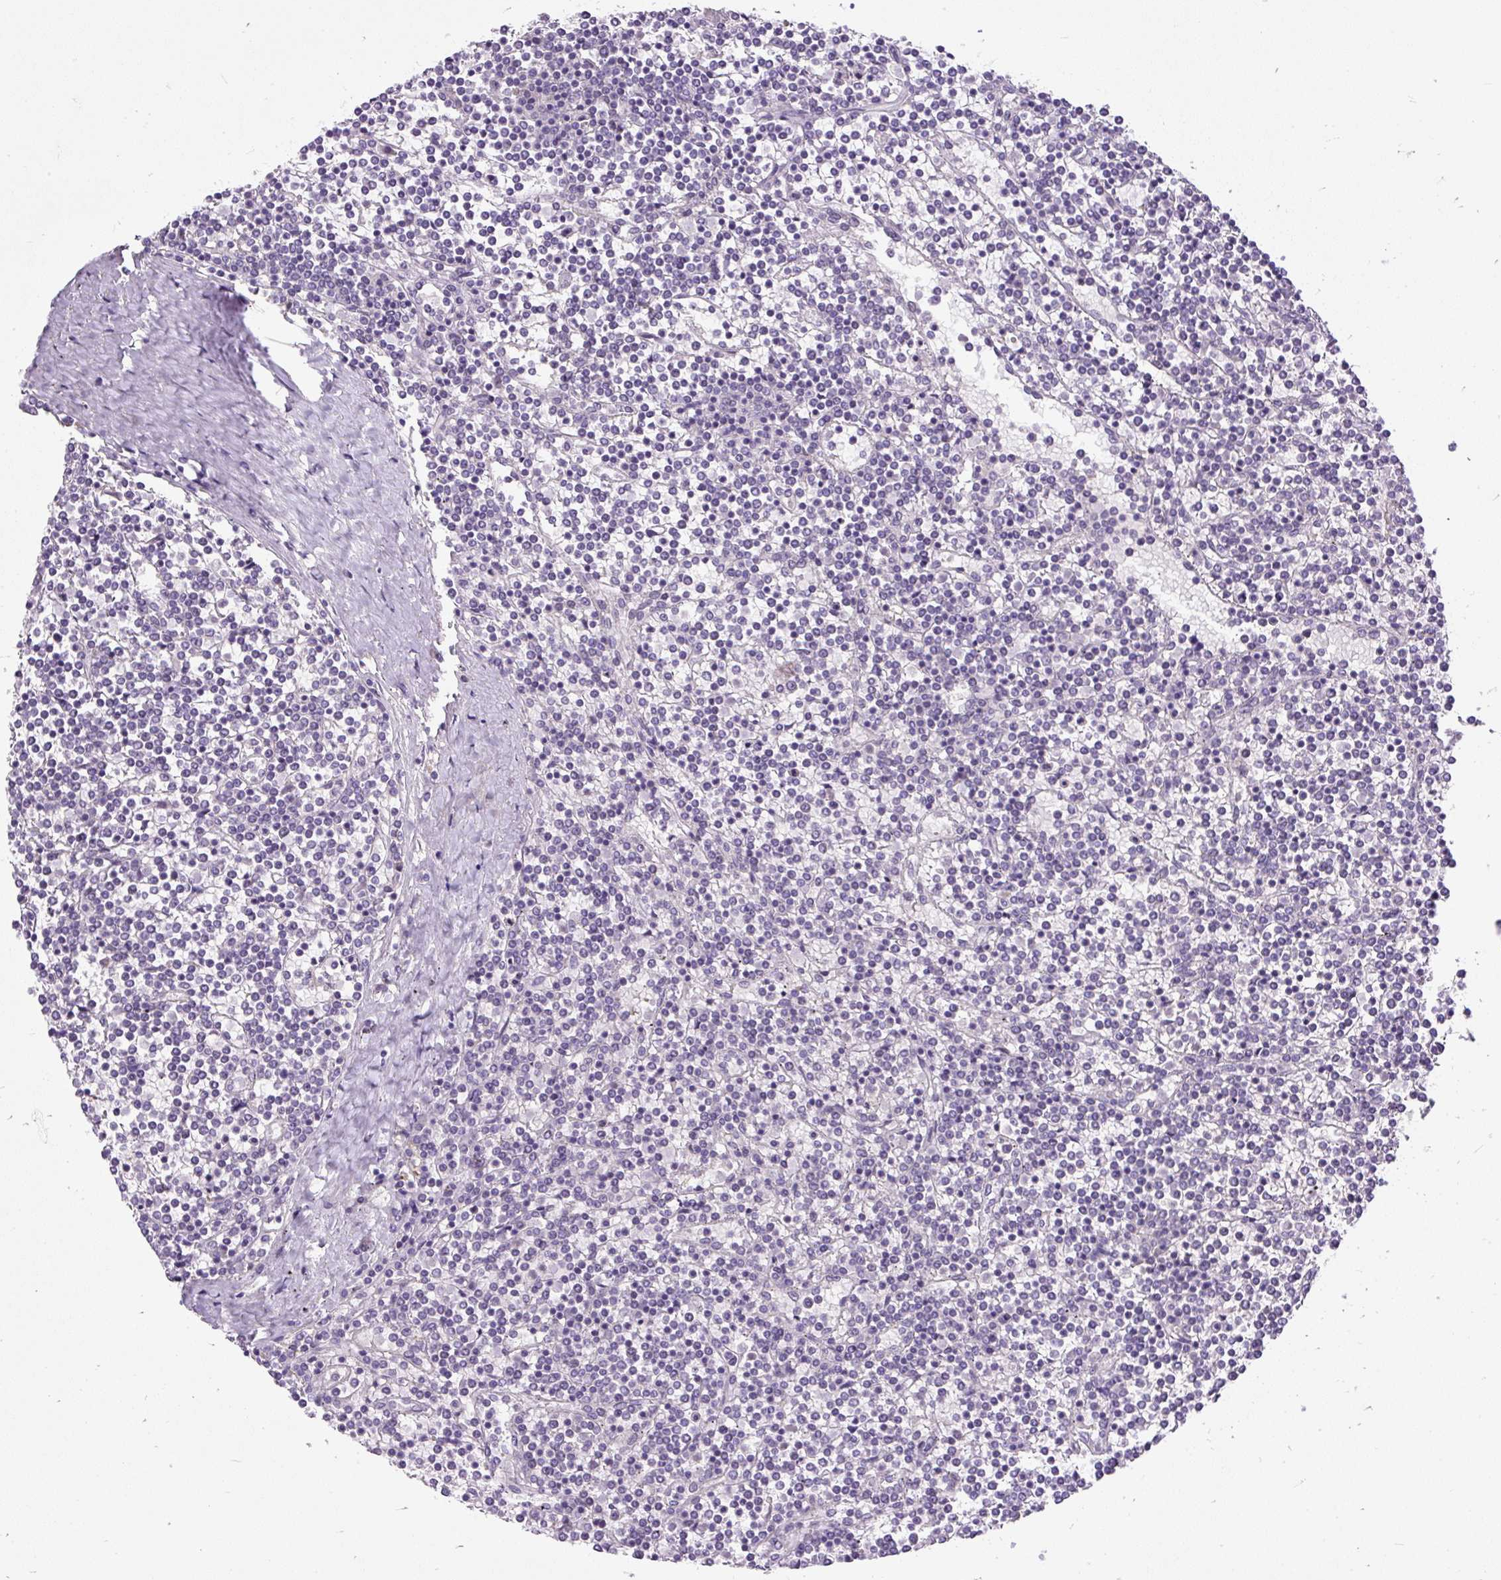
{"staining": {"intensity": "negative", "quantity": "none", "location": "none"}, "tissue": "lymphoma", "cell_type": "Tumor cells", "image_type": "cancer", "snomed": [{"axis": "morphology", "description": "Malignant lymphoma, non-Hodgkin's type, Low grade"}, {"axis": "topography", "description": "Spleen"}], "caption": "This is an immunohistochemistry histopathology image of human lymphoma. There is no positivity in tumor cells.", "gene": "KRTAP20-3", "patient": {"sex": "female", "age": 19}}